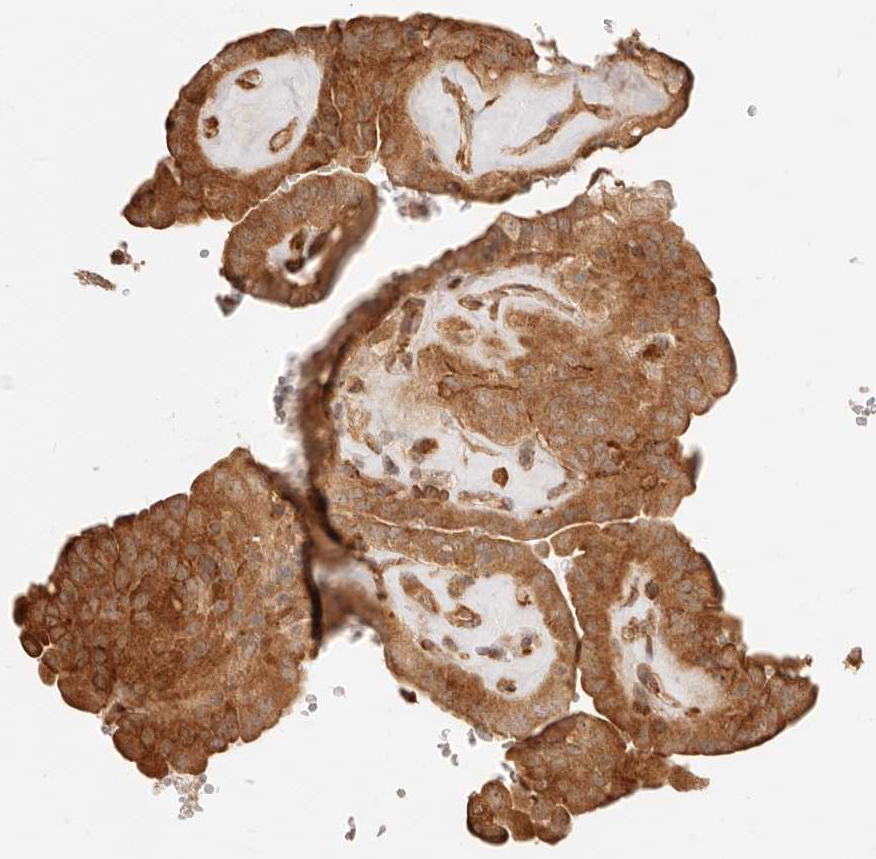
{"staining": {"intensity": "moderate", "quantity": ">75%", "location": "cytoplasmic/membranous"}, "tissue": "thyroid cancer", "cell_type": "Tumor cells", "image_type": "cancer", "snomed": [{"axis": "morphology", "description": "Papillary adenocarcinoma, NOS"}, {"axis": "topography", "description": "Thyroid gland"}], "caption": "Immunohistochemical staining of human papillary adenocarcinoma (thyroid) demonstrates medium levels of moderate cytoplasmic/membranous protein staining in approximately >75% of tumor cells.", "gene": "UBXN10", "patient": {"sex": "male", "age": 77}}